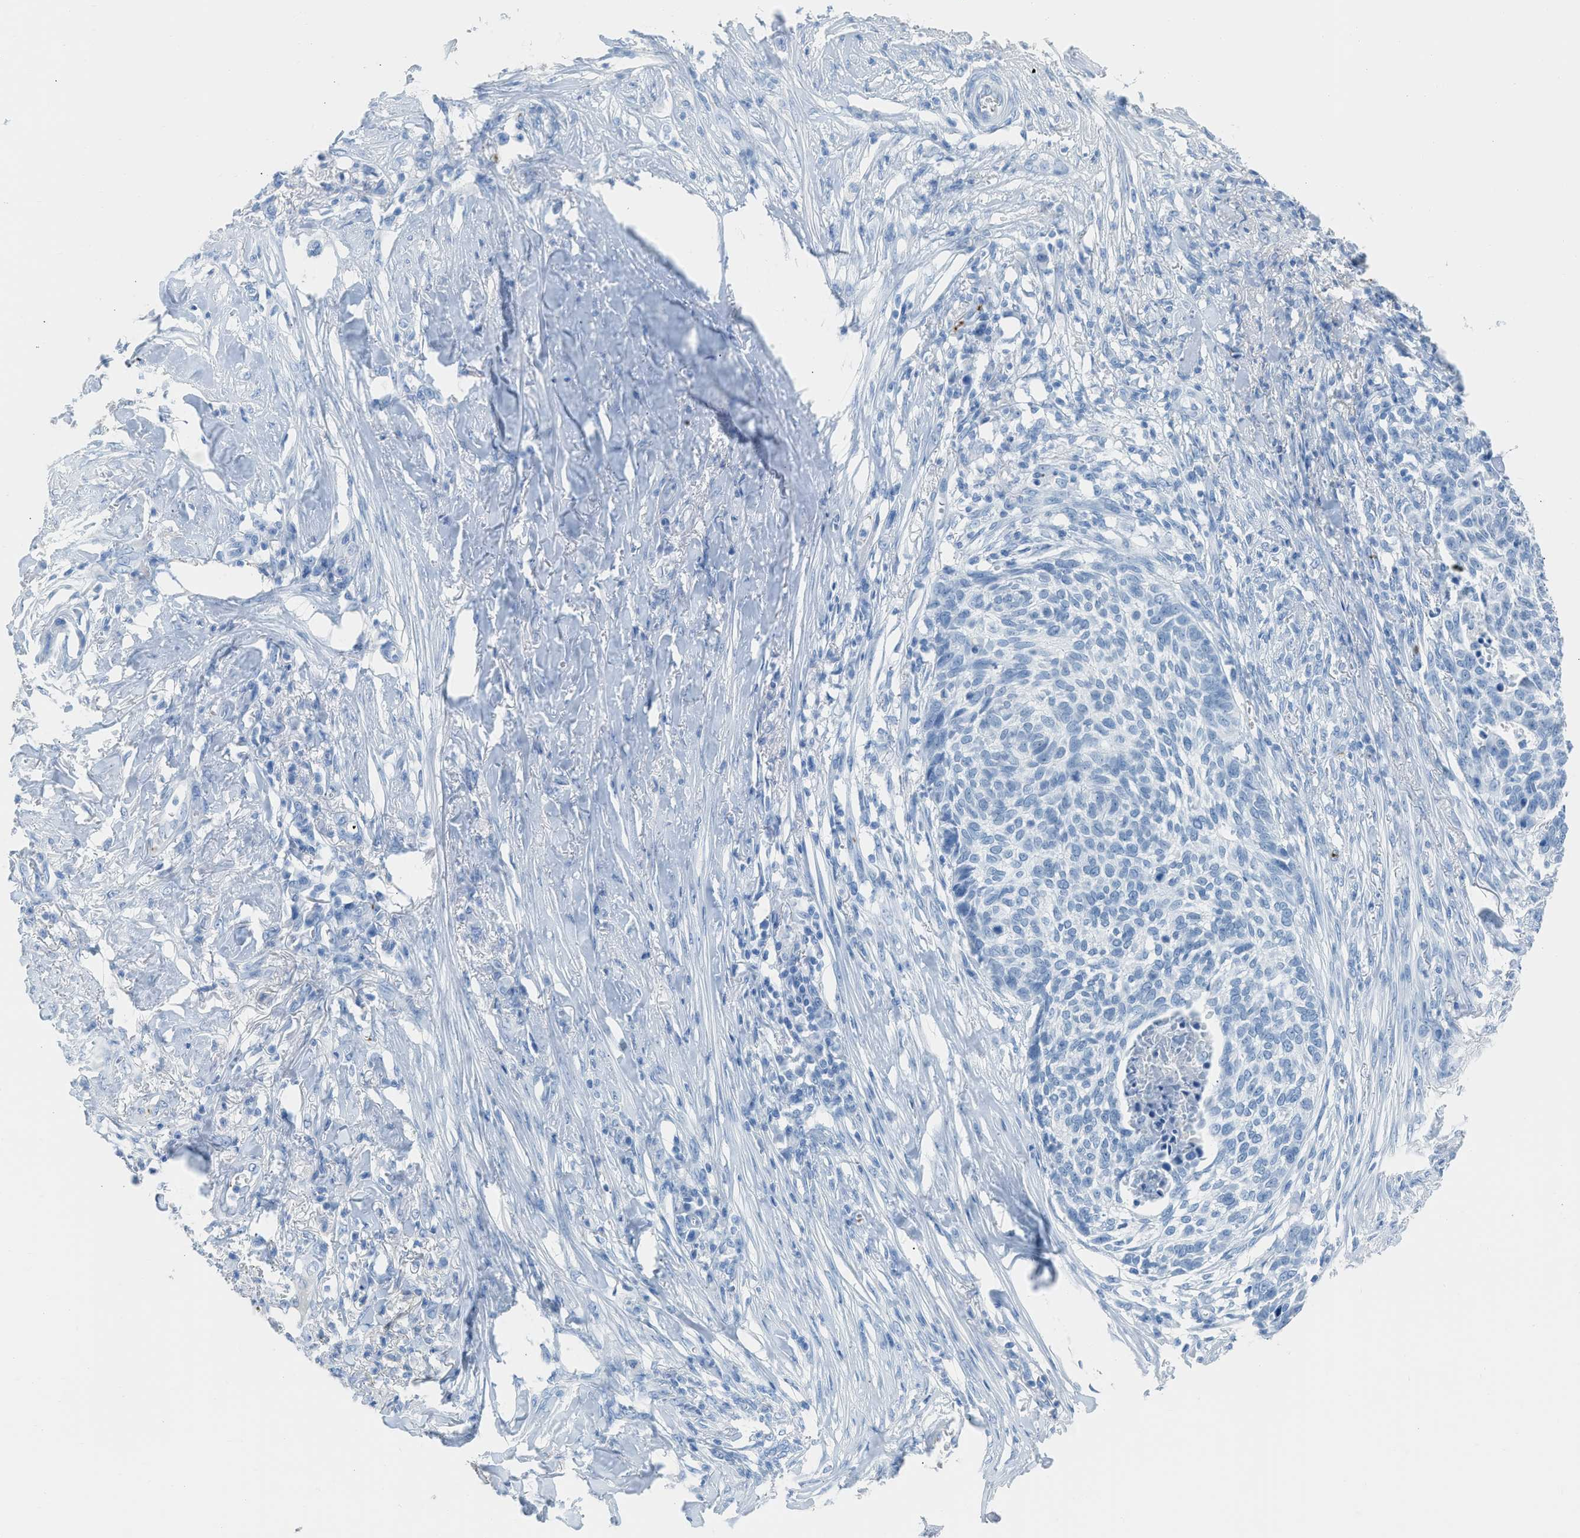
{"staining": {"intensity": "negative", "quantity": "none", "location": "none"}, "tissue": "skin cancer", "cell_type": "Tumor cells", "image_type": "cancer", "snomed": [{"axis": "morphology", "description": "Basal cell carcinoma"}, {"axis": "topography", "description": "Skin"}], "caption": "Immunohistochemical staining of skin basal cell carcinoma displays no significant positivity in tumor cells.", "gene": "FAIM2", "patient": {"sex": "male", "age": 85}}